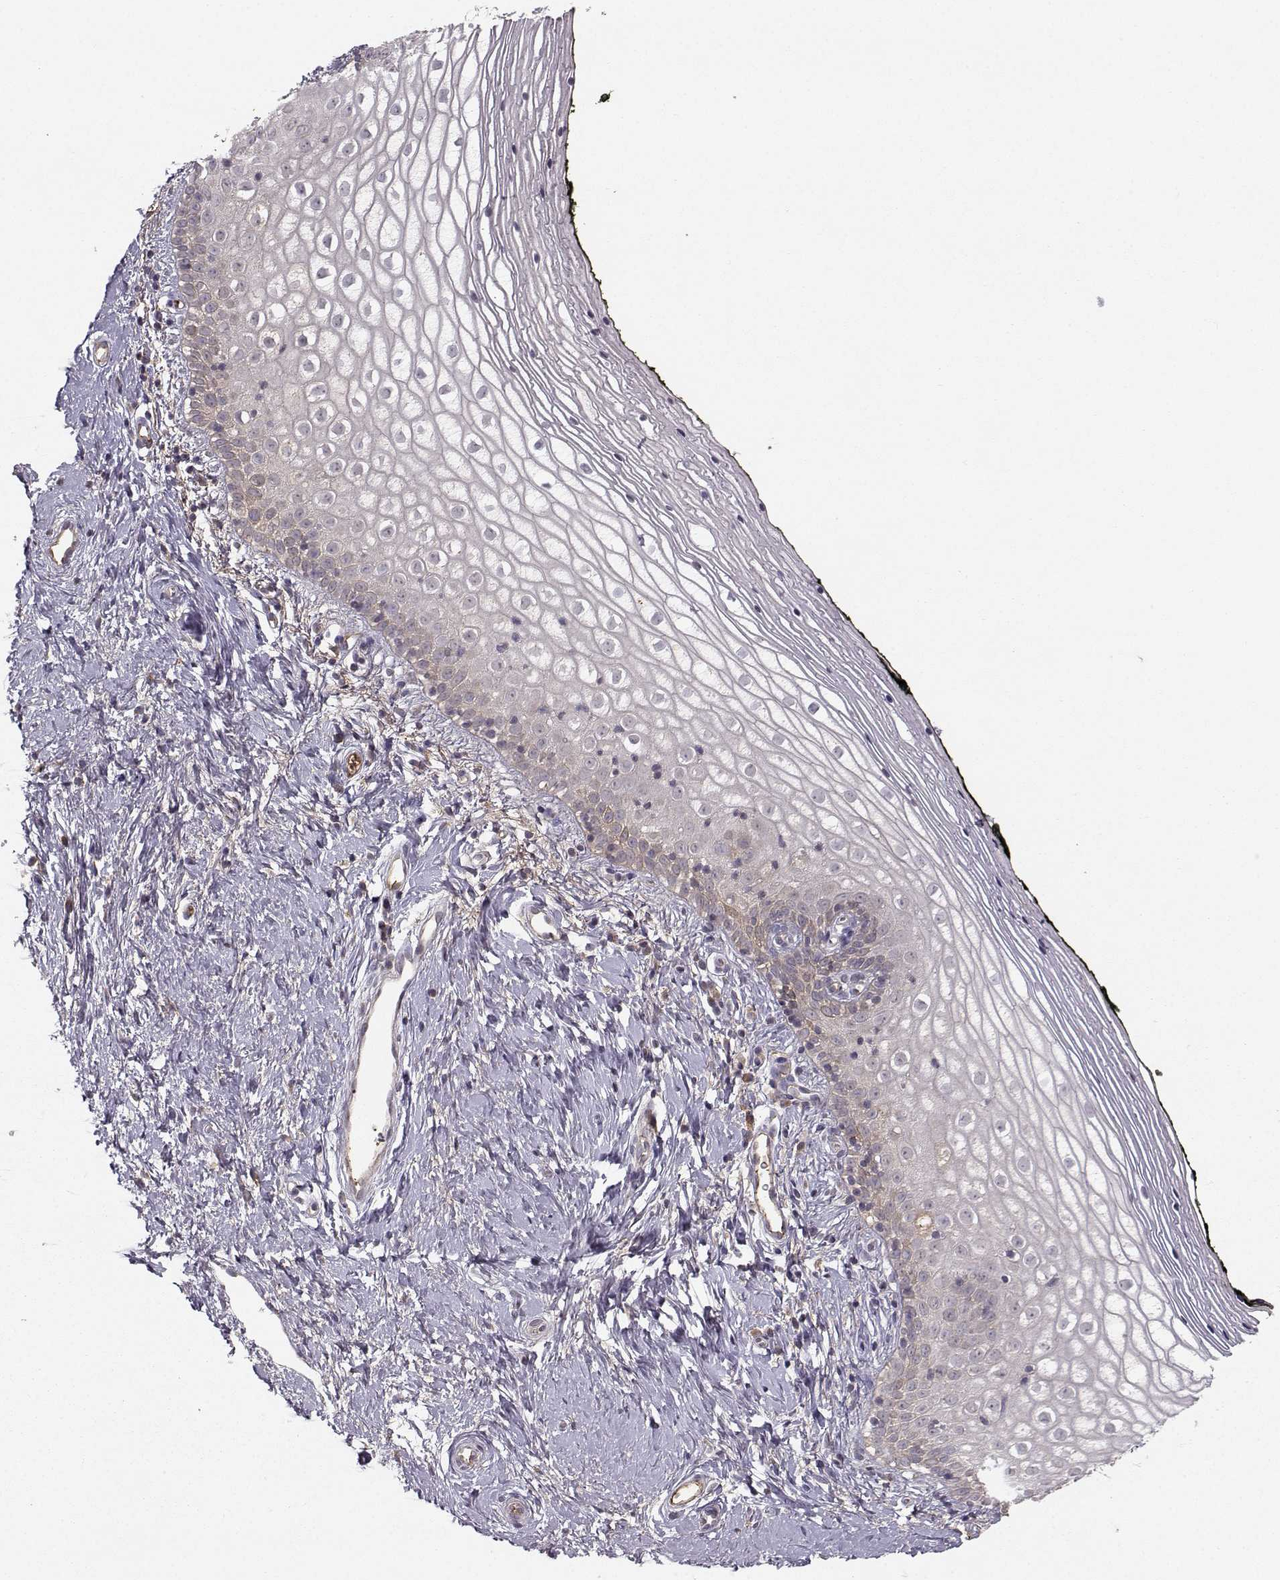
{"staining": {"intensity": "negative", "quantity": "none", "location": "none"}, "tissue": "vagina", "cell_type": "Squamous epithelial cells", "image_type": "normal", "snomed": [{"axis": "morphology", "description": "Normal tissue, NOS"}, {"axis": "topography", "description": "Vagina"}], "caption": "Immunohistochemistry histopathology image of normal vagina stained for a protein (brown), which reveals no staining in squamous epithelial cells. The staining is performed using DAB (3,3'-diaminobenzidine) brown chromogen with nuclei counter-stained in using hematoxylin.", "gene": "WNT6", "patient": {"sex": "female", "age": 47}}